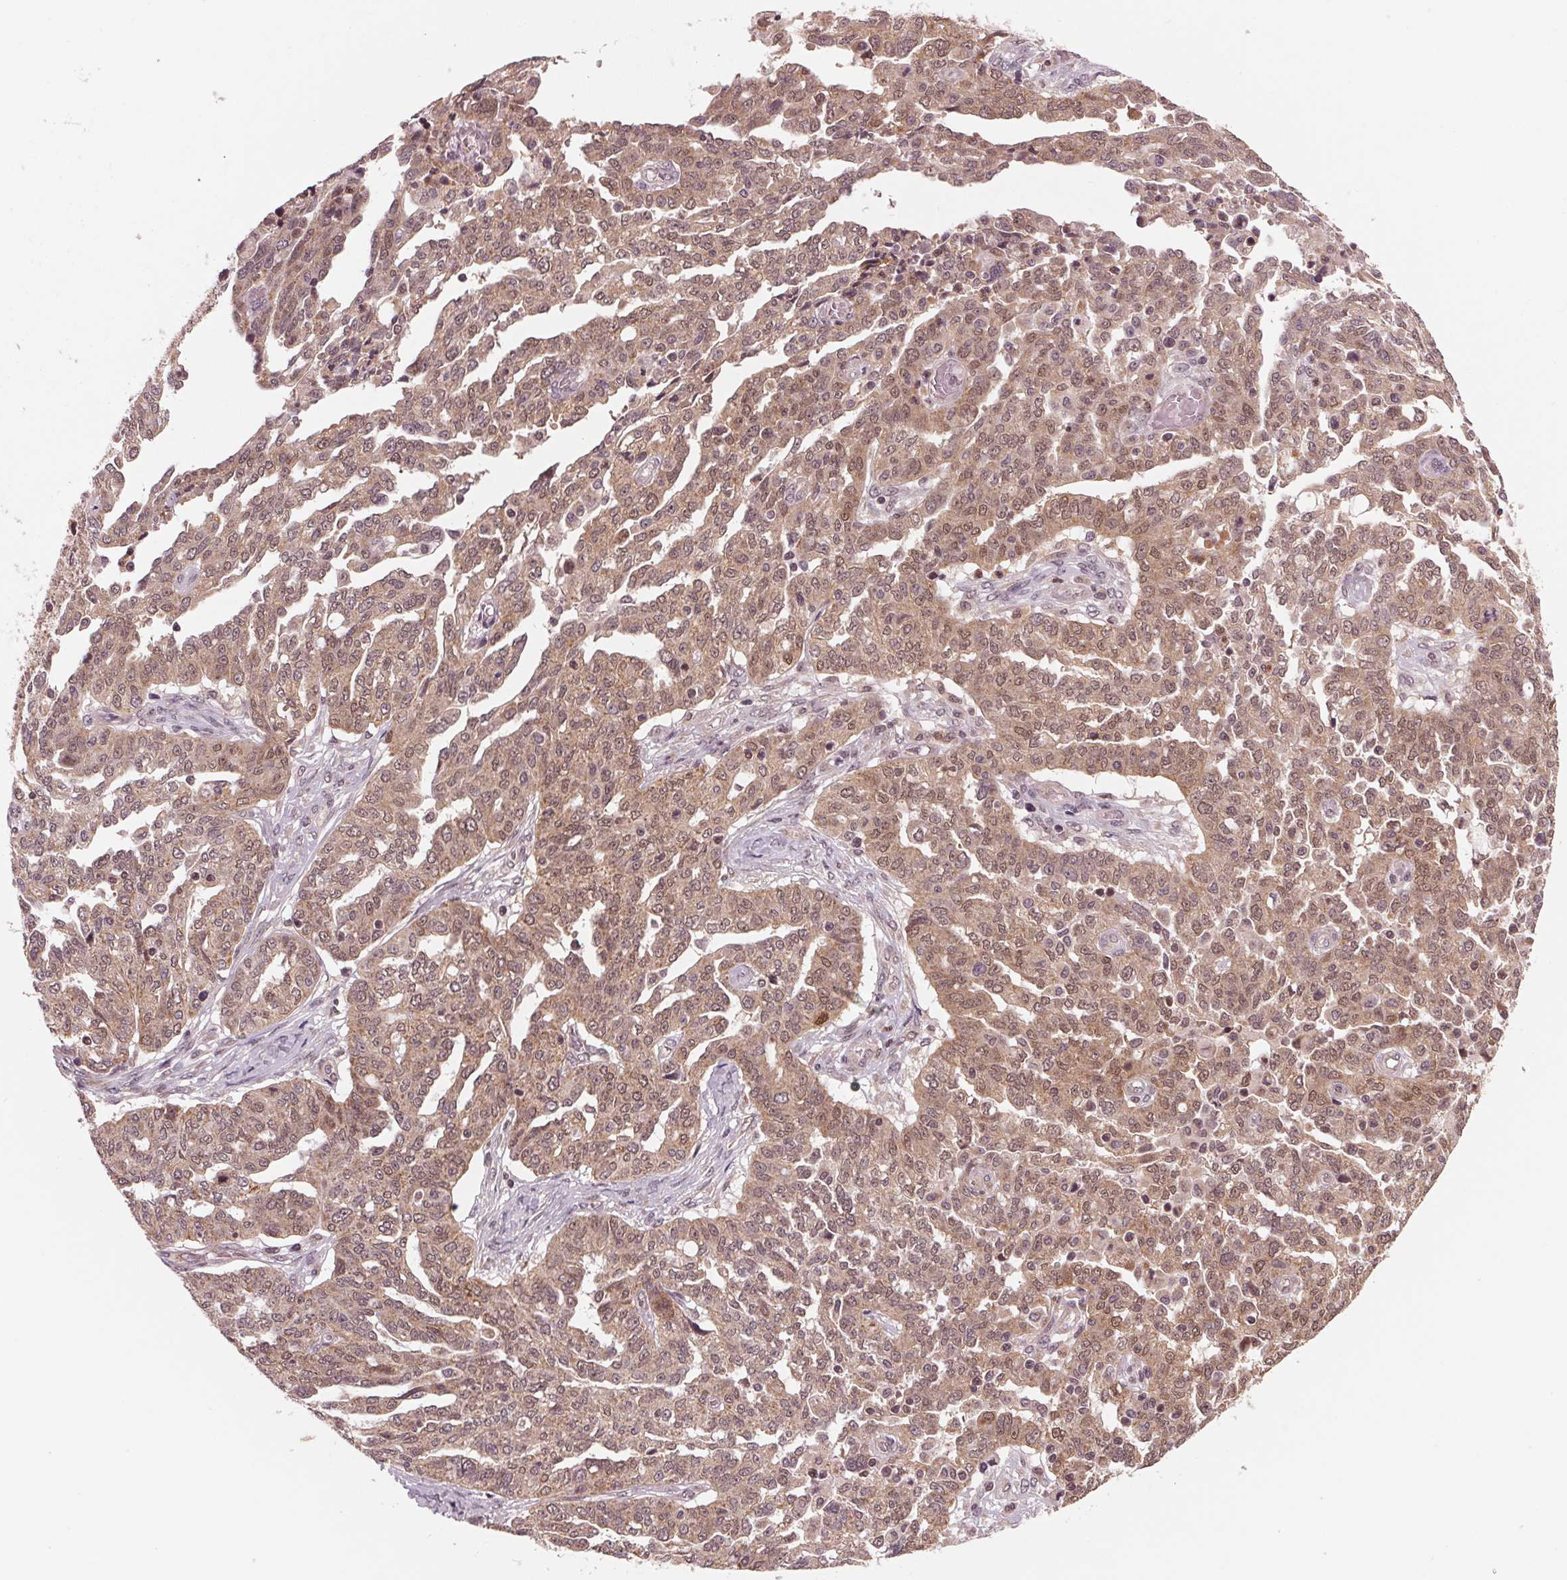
{"staining": {"intensity": "moderate", "quantity": ">75%", "location": "cytoplasmic/membranous,nuclear"}, "tissue": "ovarian cancer", "cell_type": "Tumor cells", "image_type": "cancer", "snomed": [{"axis": "morphology", "description": "Cystadenocarcinoma, serous, NOS"}, {"axis": "topography", "description": "Ovary"}], "caption": "Immunohistochemistry (DAB (3,3'-diaminobenzidine)) staining of human ovarian cancer (serous cystadenocarcinoma) demonstrates moderate cytoplasmic/membranous and nuclear protein expression in about >75% of tumor cells.", "gene": "STAT3", "patient": {"sex": "female", "age": 67}}